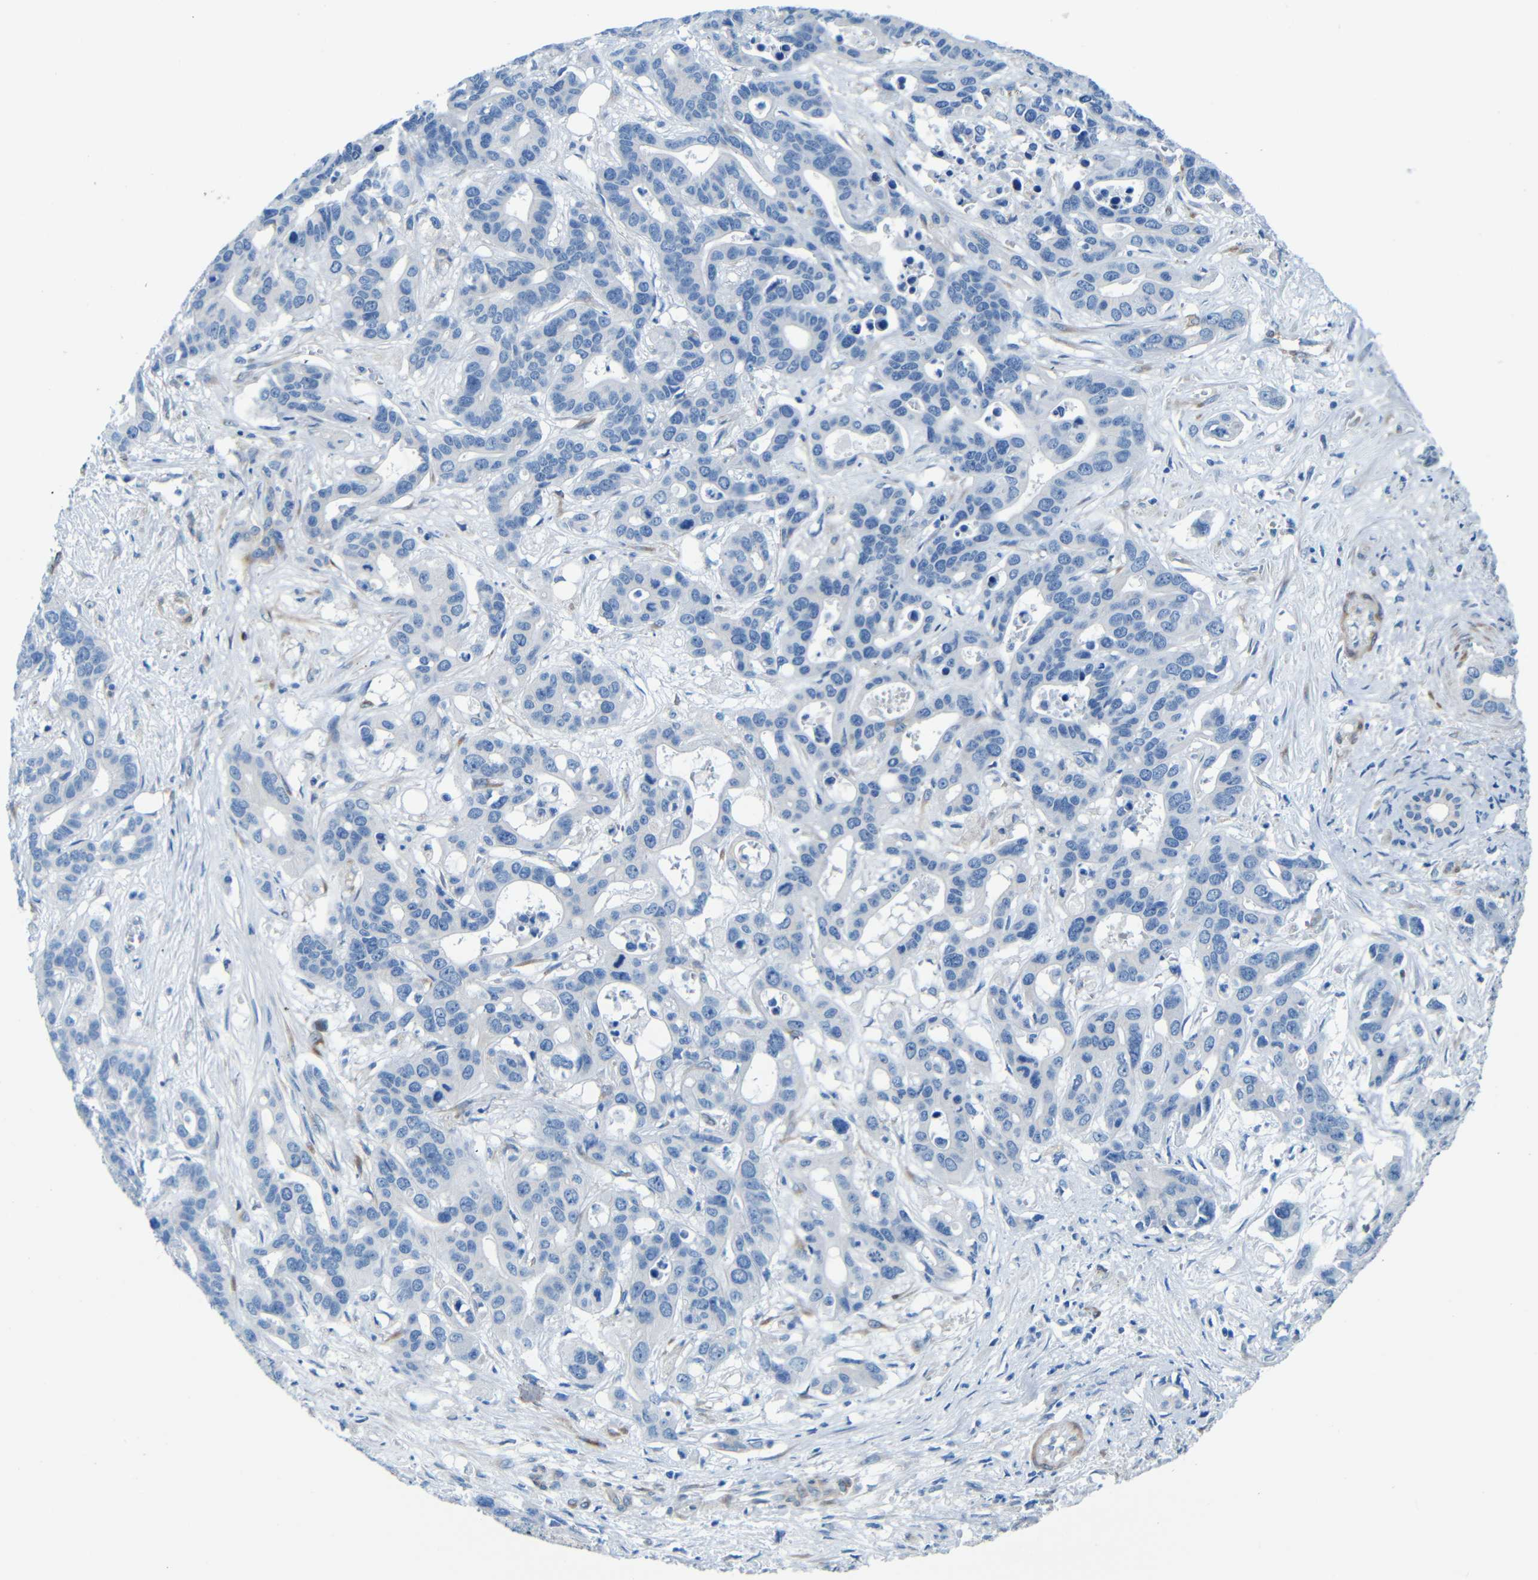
{"staining": {"intensity": "negative", "quantity": "none", "location": "none"}, "tissue": "liver cancer", "cell_type": "Tumor cells", "image_type": "cancer", "snomed": [{"axis": "morphology", "description": "Cholangiocarcinoma"}, {"axis": "topography", "description": "Liver"}], "caption": "There is no significant positivity in tumor cells of cholangiocarcinoma (liver). (Immunohistochemistry (ihc), brightfield microscopy, high magnification).", "gene": "MAP2", "patient": {"sex": "female", "age": 65}}